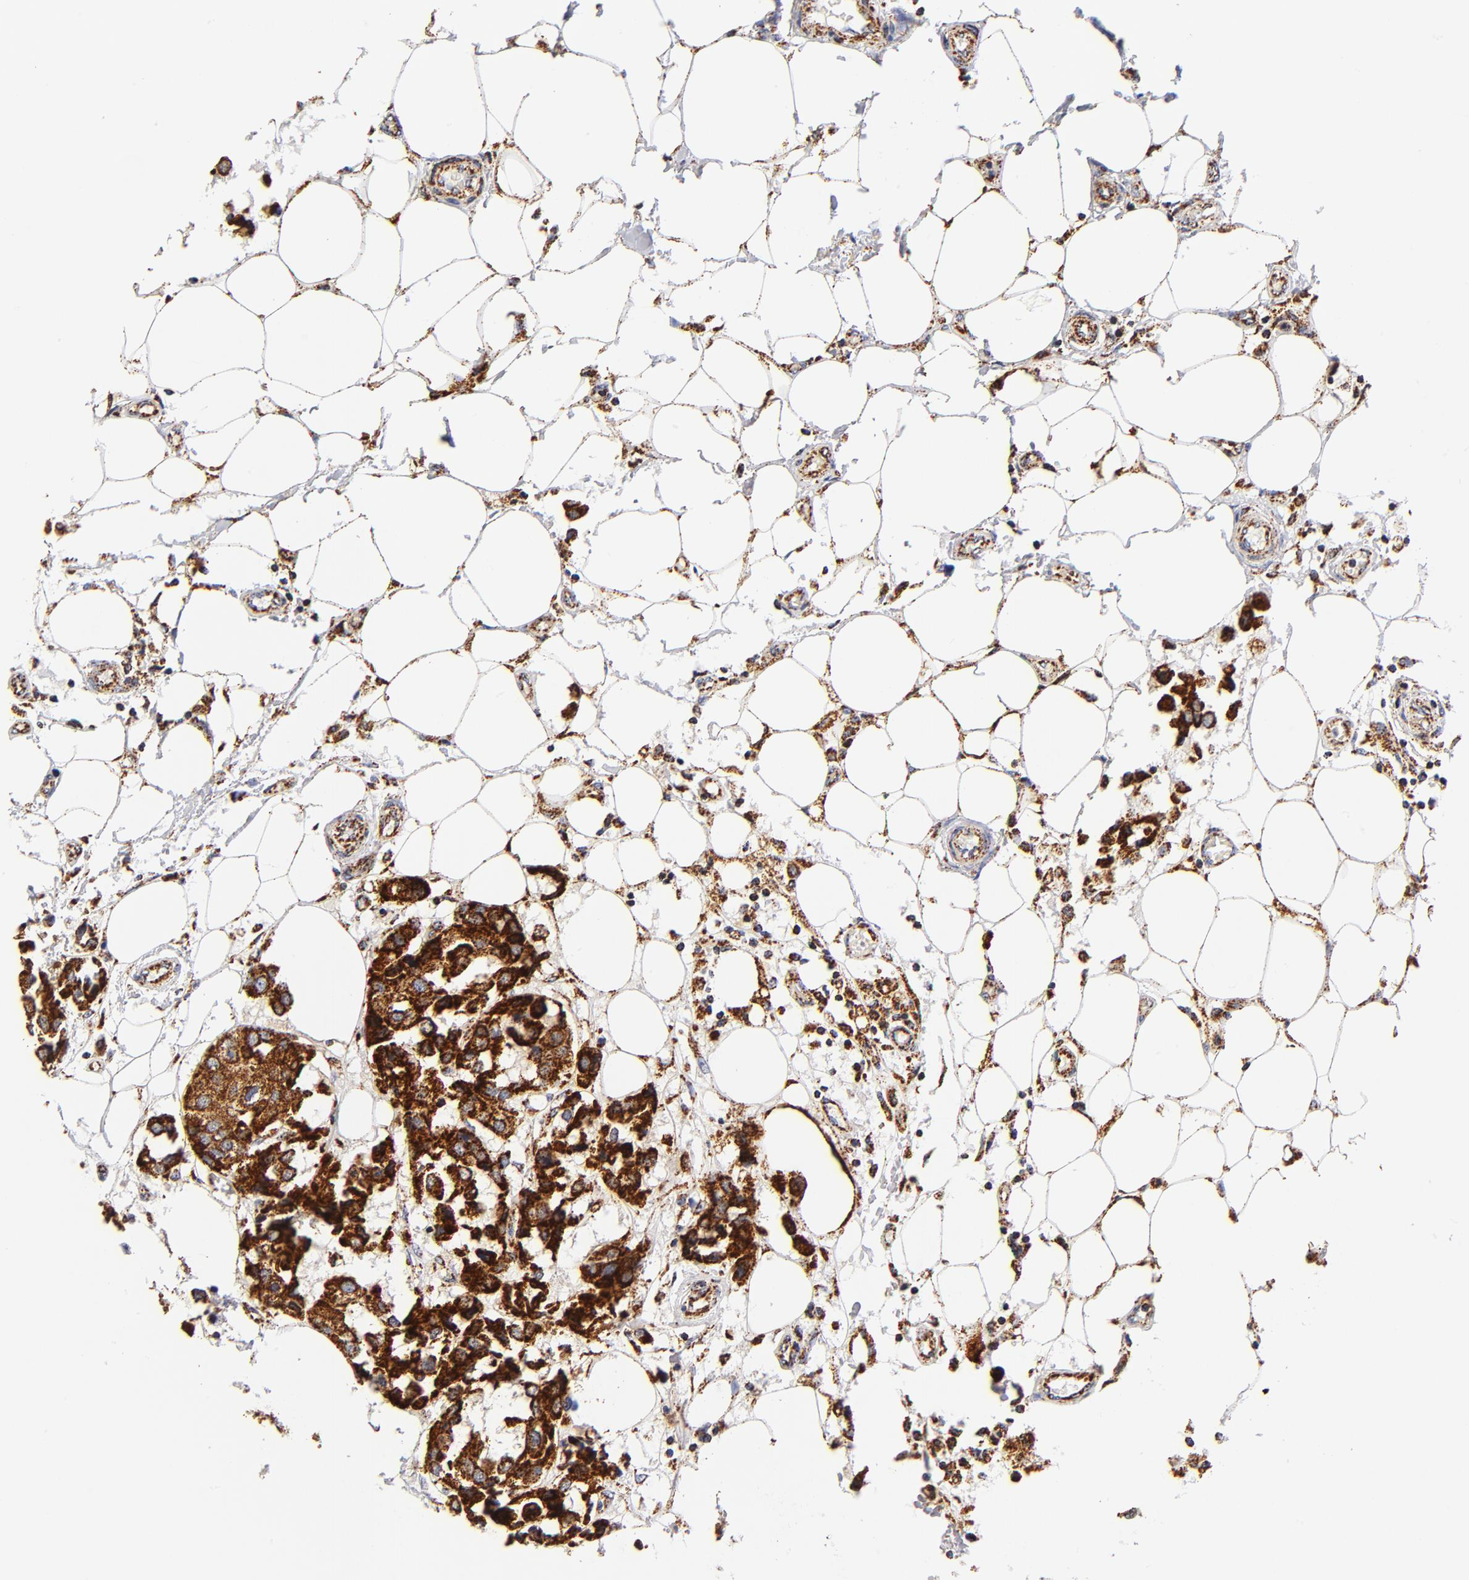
{"staining": {"intensity": "strong", "quantity": ">75%", "location": "cytoplasmic/membranous"}, "tissue": "breast cancer", "cell_type": "Tumor cells", "image_type": "cancer", "snomed": [{"axis": "morphology", "description": "Duct carcinoma"}, {"axis": "topography", "description": "Breast"}], "caption": "Breast cancer (invasive ductal carcinoma) stained for a protein (brown) reveals strong cytoplasmic/membranous positive positivity in about >75% of tumor cells.", "gene": "ECHS1", "patient": {"sex": "female", "age": 80}}